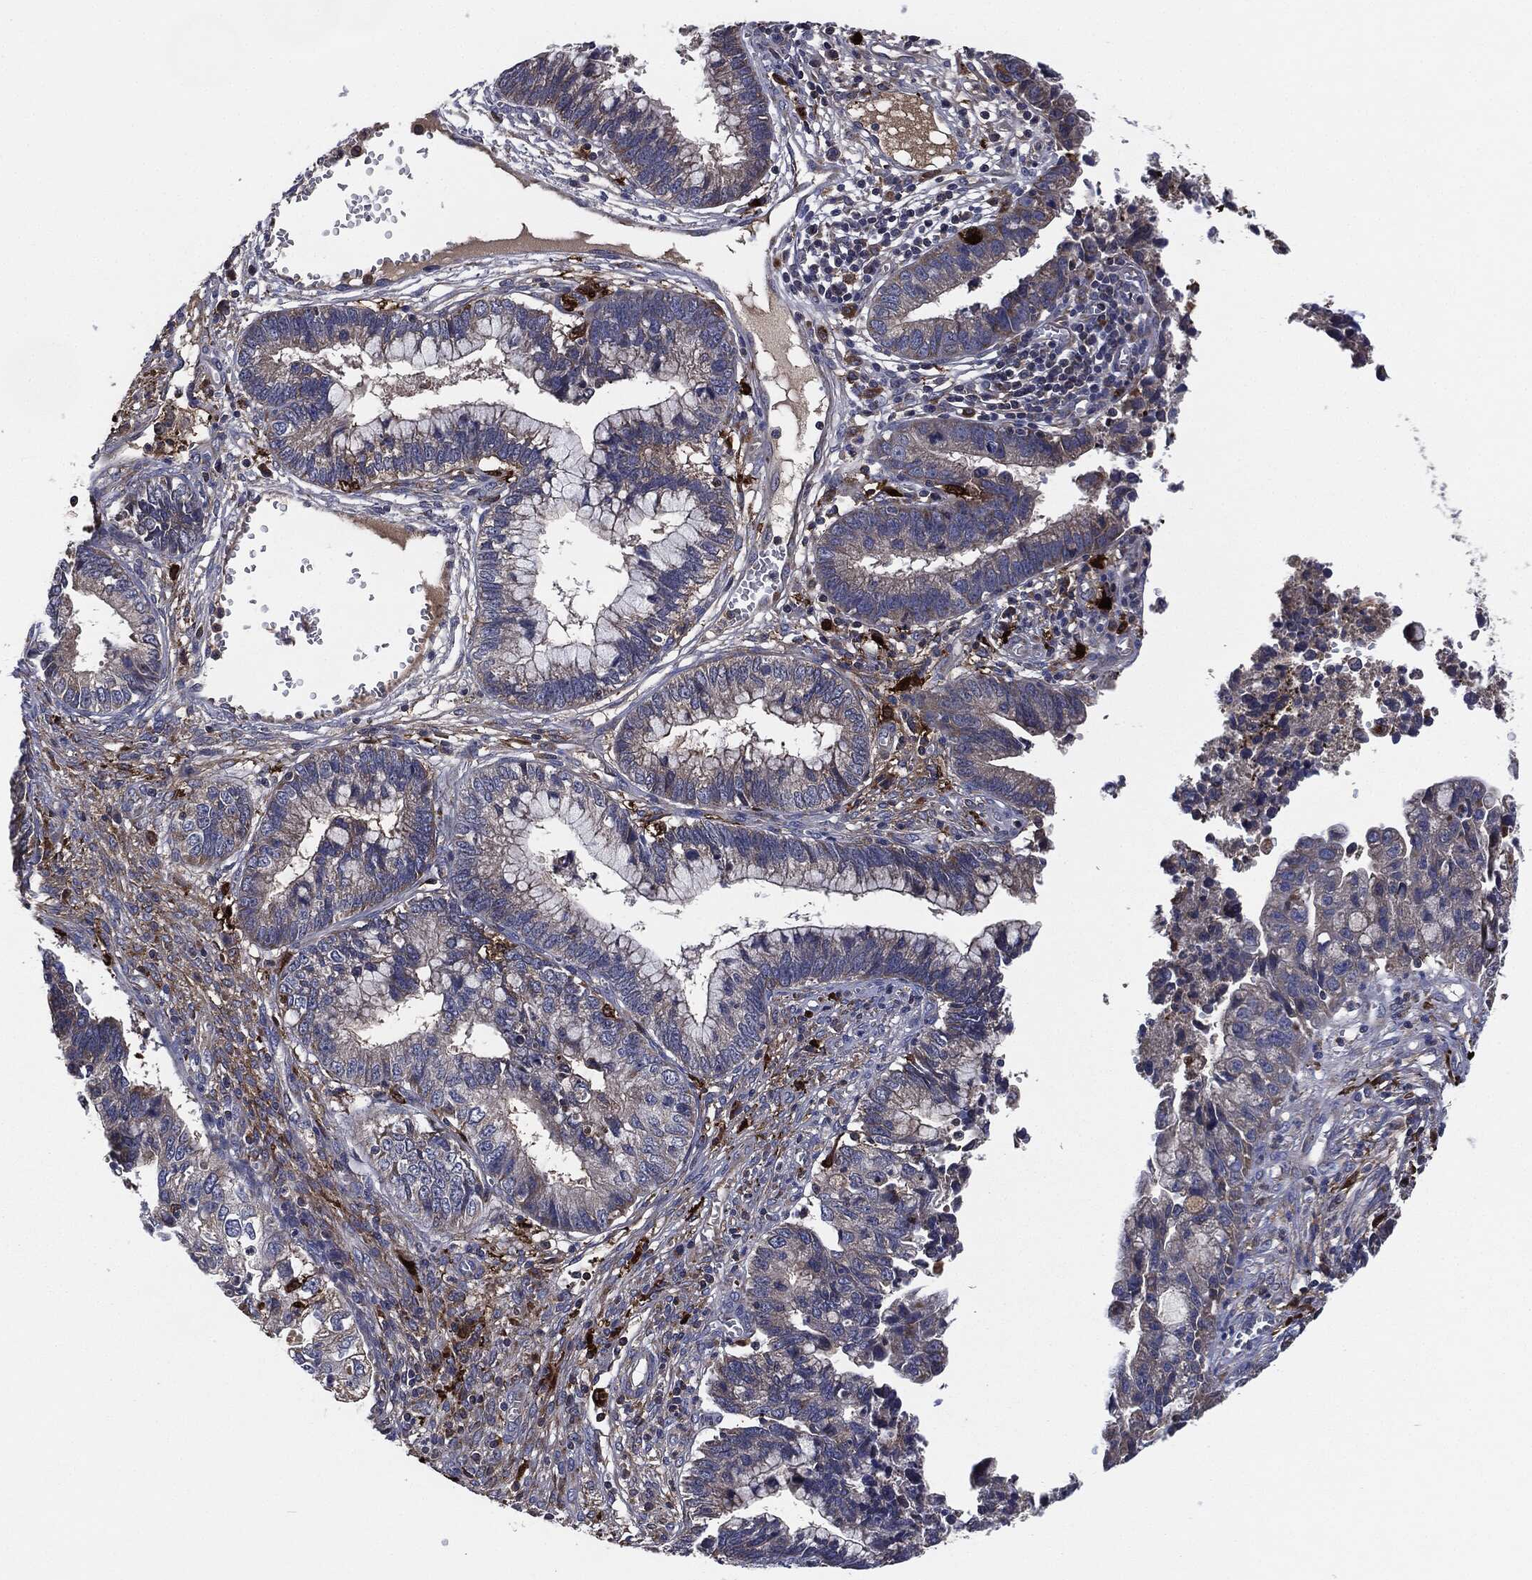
{"staining": {"intensity": "weak", "quantity": "25%-75%", "location": "cytoplasmic/membranous"}, "tissue": "cervical cancer", "cell_type": "Tumor cells", "image_type": "cancer", "snomed": [{"axis": "morphology", "description": "Adenocarcinoma, NOS"}, {"axis": "topography", "description": "Cervix"}], "caption": "Approximately 25%-75% of tumor cells in human cervical cancer (adenocarcinoma) exhibit weak cytoplasmic/membranous protein staining as visualized by brown immunohistochemical staining.", "gene": "TMEM11", "patient": {"sex": "female", "age": 44}}